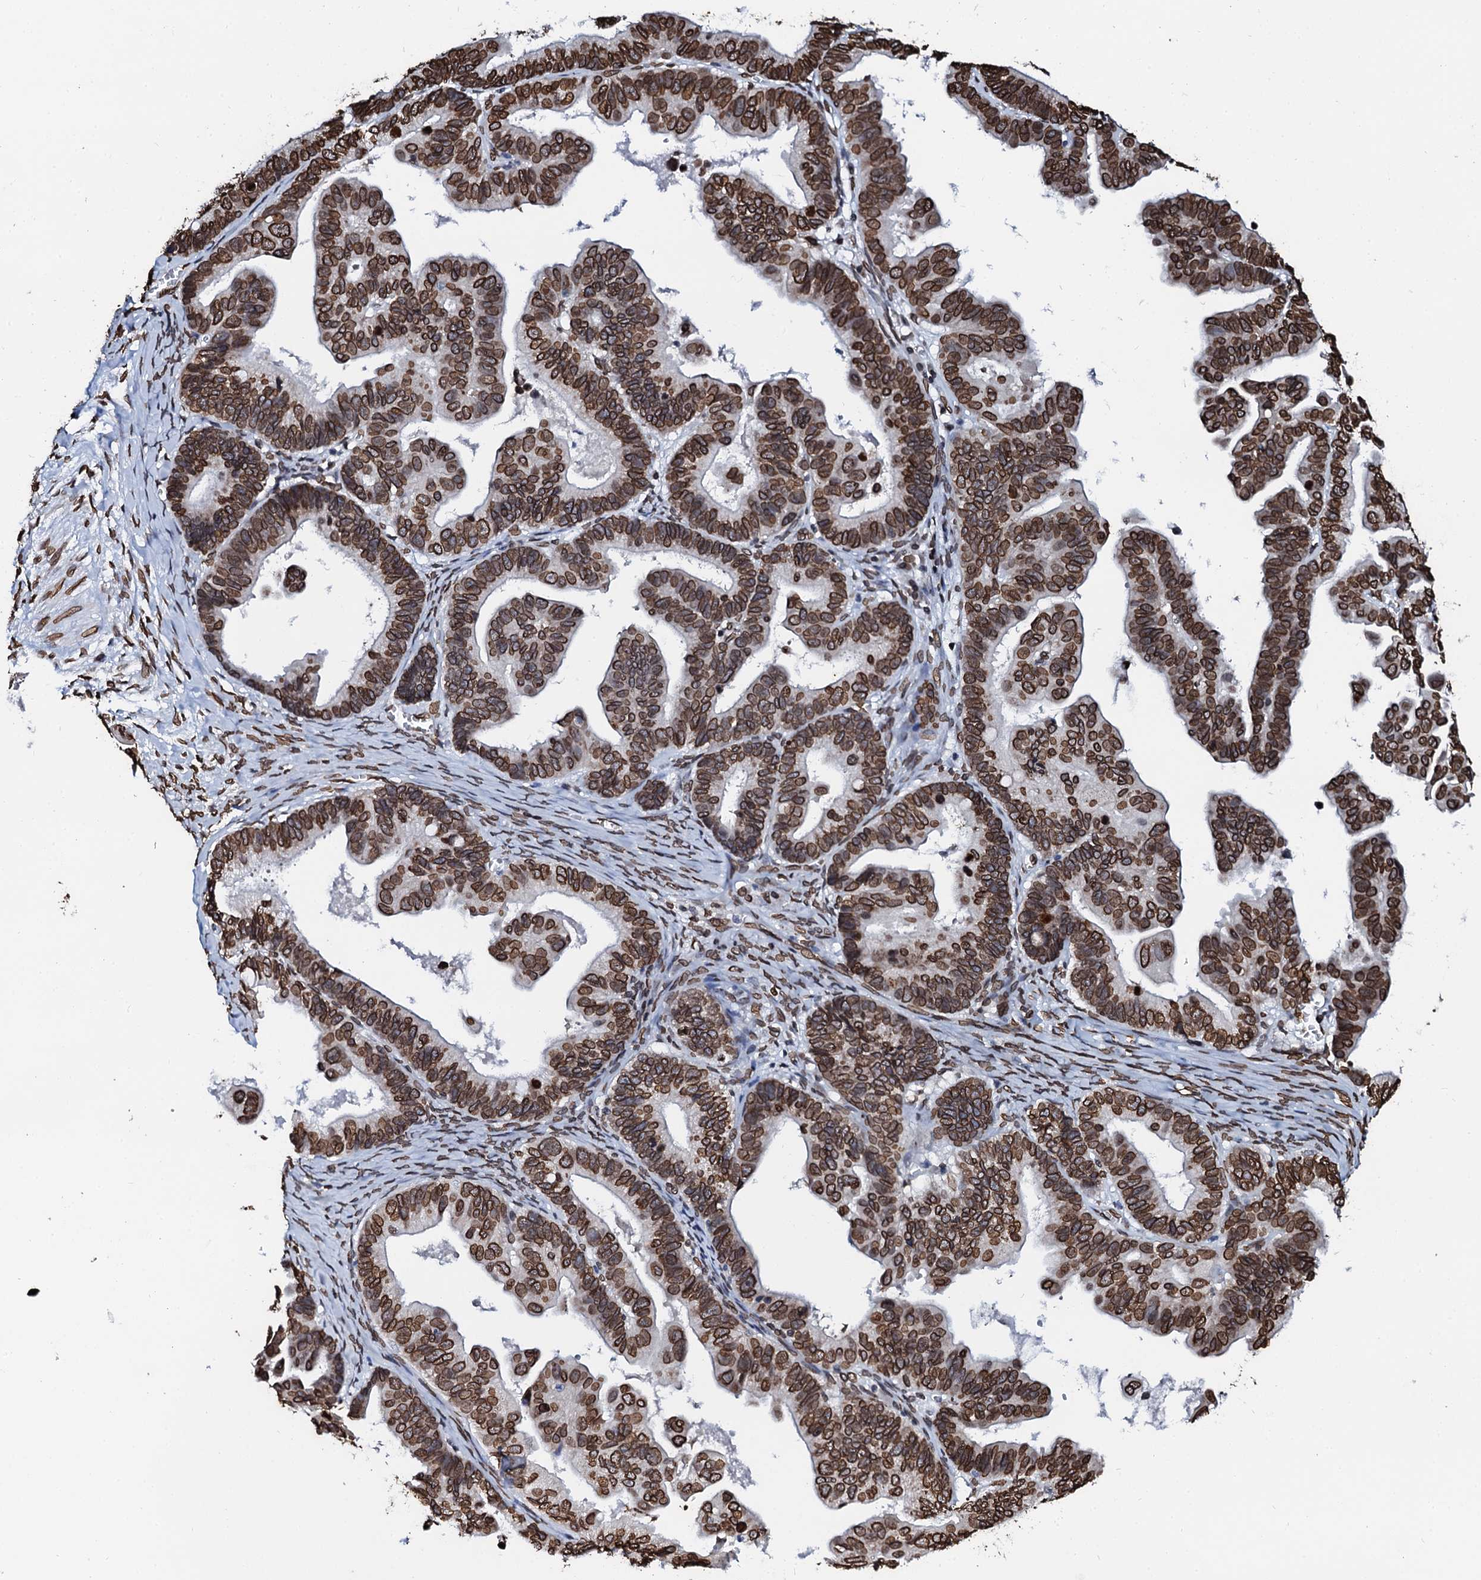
{"staining": {"intensity": "strong", "quantity": ">75%", "location": "cytoplasmic/membranous,nuclear"}, "tissue": "ovarian cancer", "cell_type": "Tumor cells", "image_type": "cancer", "snomed": [{"axis": "morphology", "description": "Cystadenocarcinoma, serous, NOS"}, {"axis": "topography", "description": "Ovary"}], "caption": "This photomicrograph exhibits serous cystadenocarcinoma (ovarian) stained with immunohistochemistry (IHC) to label a protein in brown. The cytoplasmic/membranous and nuclear of tumor cells show strong positivity for the protein. Nuclei are counter-stained blue.", "gene": "KATNAL2", "patient": {"sex": "female", "age": 56}}